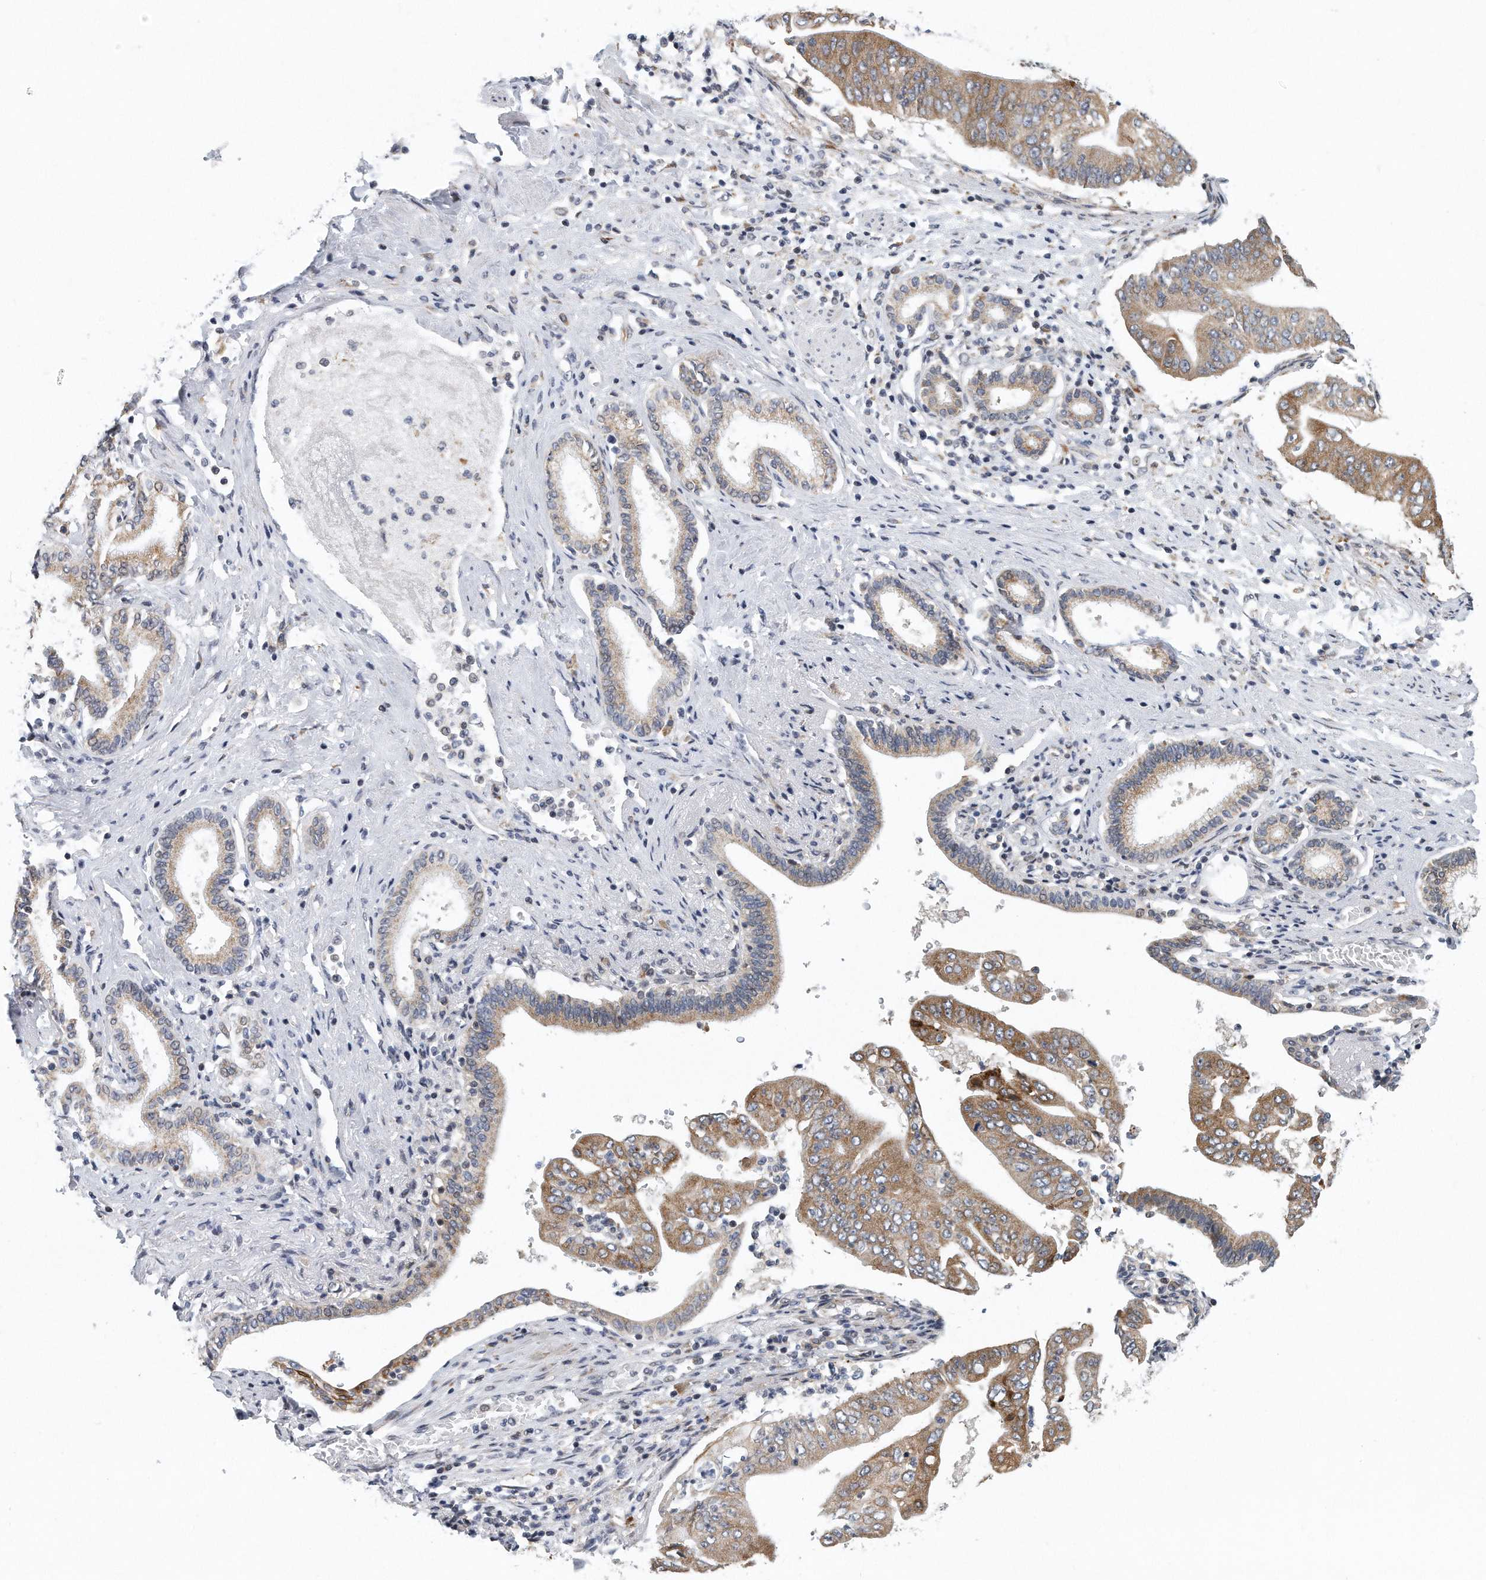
{"staining": {"intensity": "moderate", "quantity": ">75%", "location": "cytoplasmic/membranous"}, "tissue": "pancreatic cancer", "cell_type": "Tumor cells", "image_type": "cancer", "snomed": [{"axis": "morphology", "description": "Adenocarcinoma, NOS"}, {"axis": "topography", "description": "Pancreas"}], "caption": "Protein analysis of adenocarcinoma (pancreatic) tissue displays moderate cytoplasmic/membranous expression in approximately >75% of tumor cells.", "gene": "VLDLR", "patient": {"sex": "female", "age": 77}}